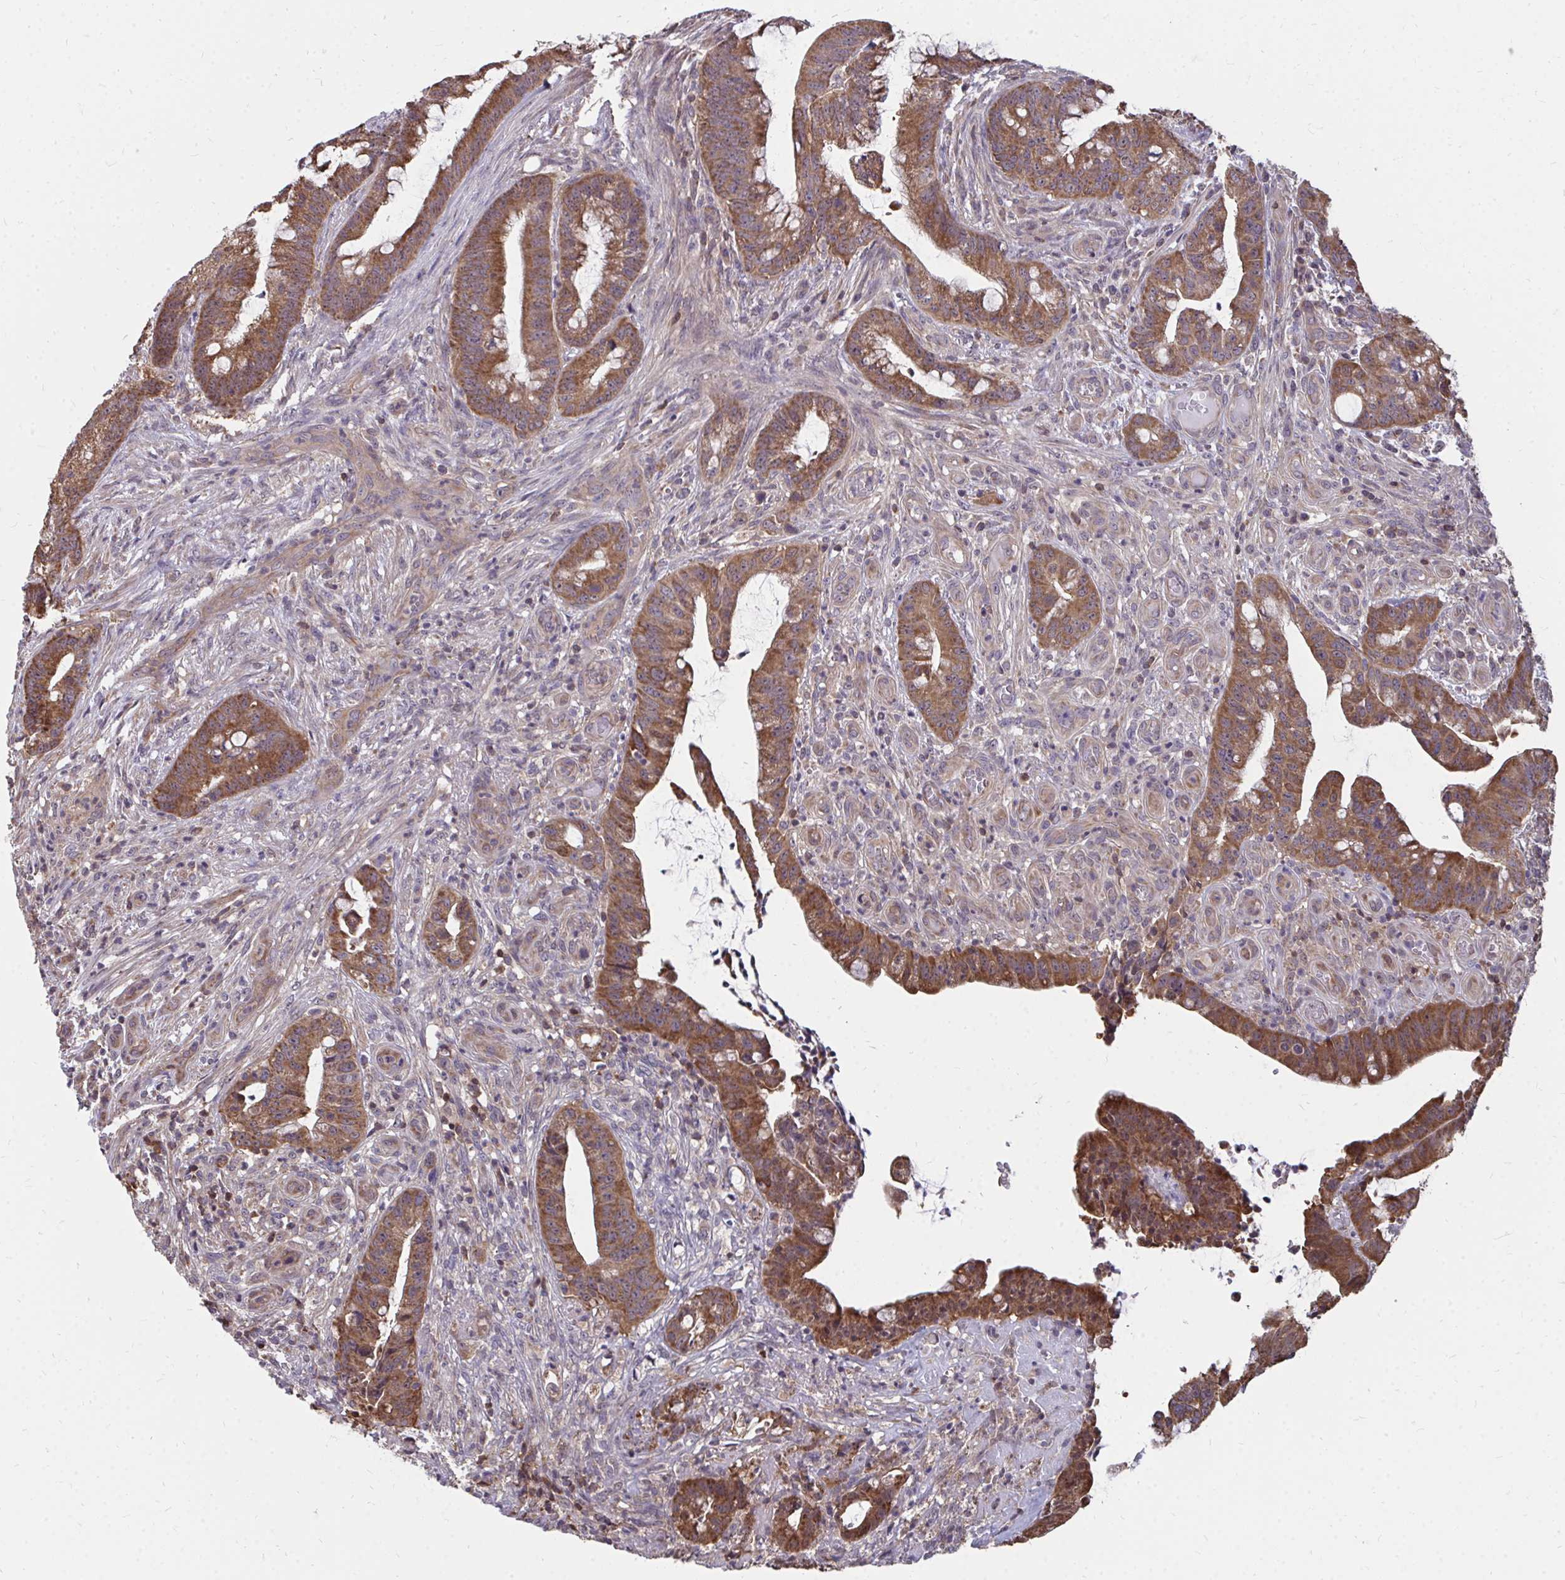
{"staining": {"intensity": "moderate", "quantity": ">75%", "location": "cytoplasmic/membranous"}, "tissue": "colorectal cancer", "cell_type": "Tumor cells", "image_type": "cancer", "snomed": [{"axis": "morphology", "description": "Adenocarcinoma, NOS"}, {"axis": "topography", "description": "Colon"}], "caption": "Immunohistochemistry (IHC) image of neoplastic tissue: human colorectal cancer (adenocarcinoma) stained using immunohistochemistry (IHC) exhibits medium levels of moderate protein expression localized specifically in the cytoplasmic/membranous of tumor cells, appearing as a cytoplasmic/membranous brown color.", "gene": "DNAJA2", "patient": {"sex": "male", "age": 62}}